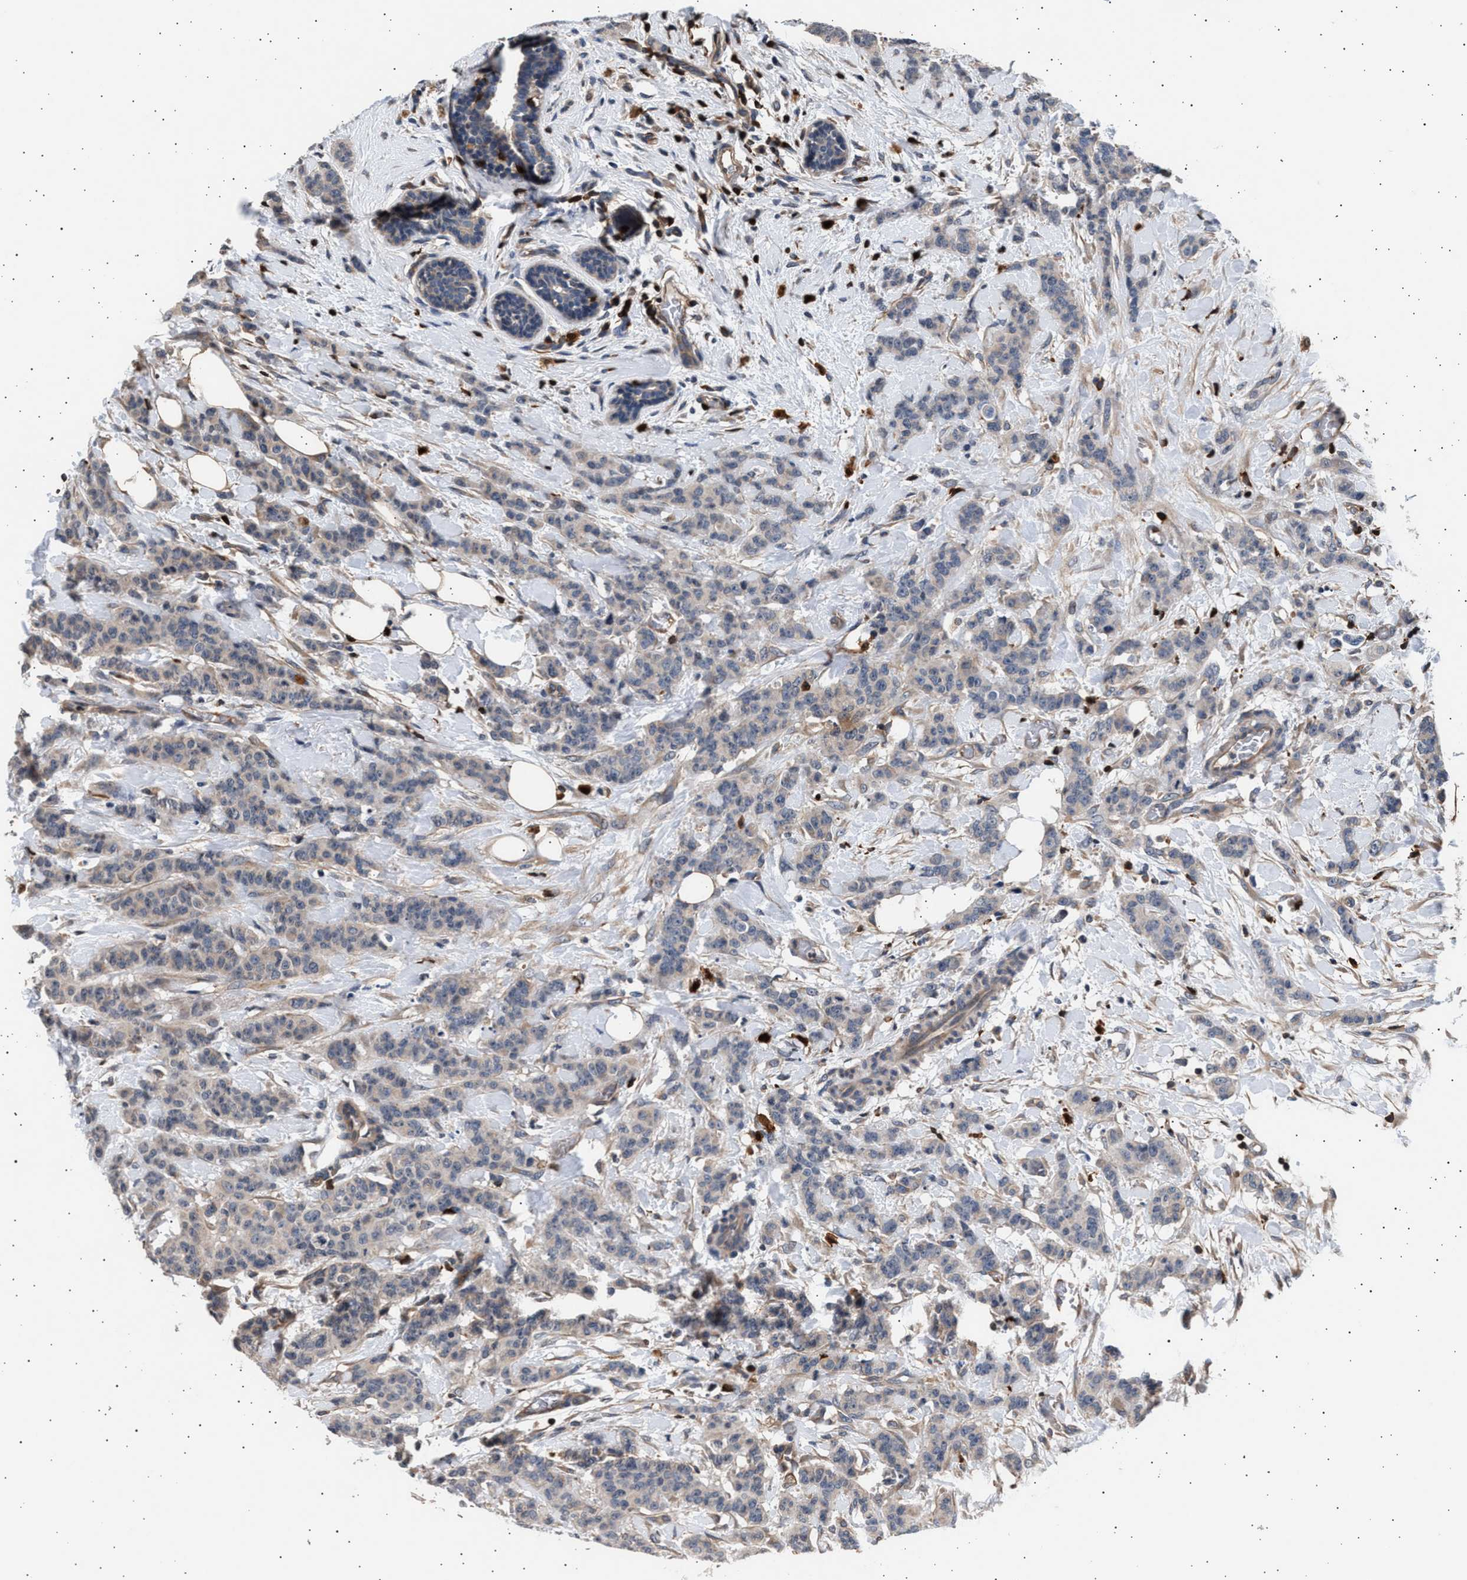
{"staining": {"intensity": "negative", "quantity": "none", "location": "none"}, "tissue": "breast cancer", "cell_type": "Tumor cells", "image_type": "cancer", "snomed": [{"axis": "morphology", "description": "Normal tissue, NOS"}, {"axis": "morphology", "description": "Duct carcinoma"}, {"axis": "topography", "description": "Breast"}], "caption": "Tumor cells show no significant staining in intraductal carcinoma (breast).", "gene": "GRAP2", "patient": {"sex": "female", "age": 40}}